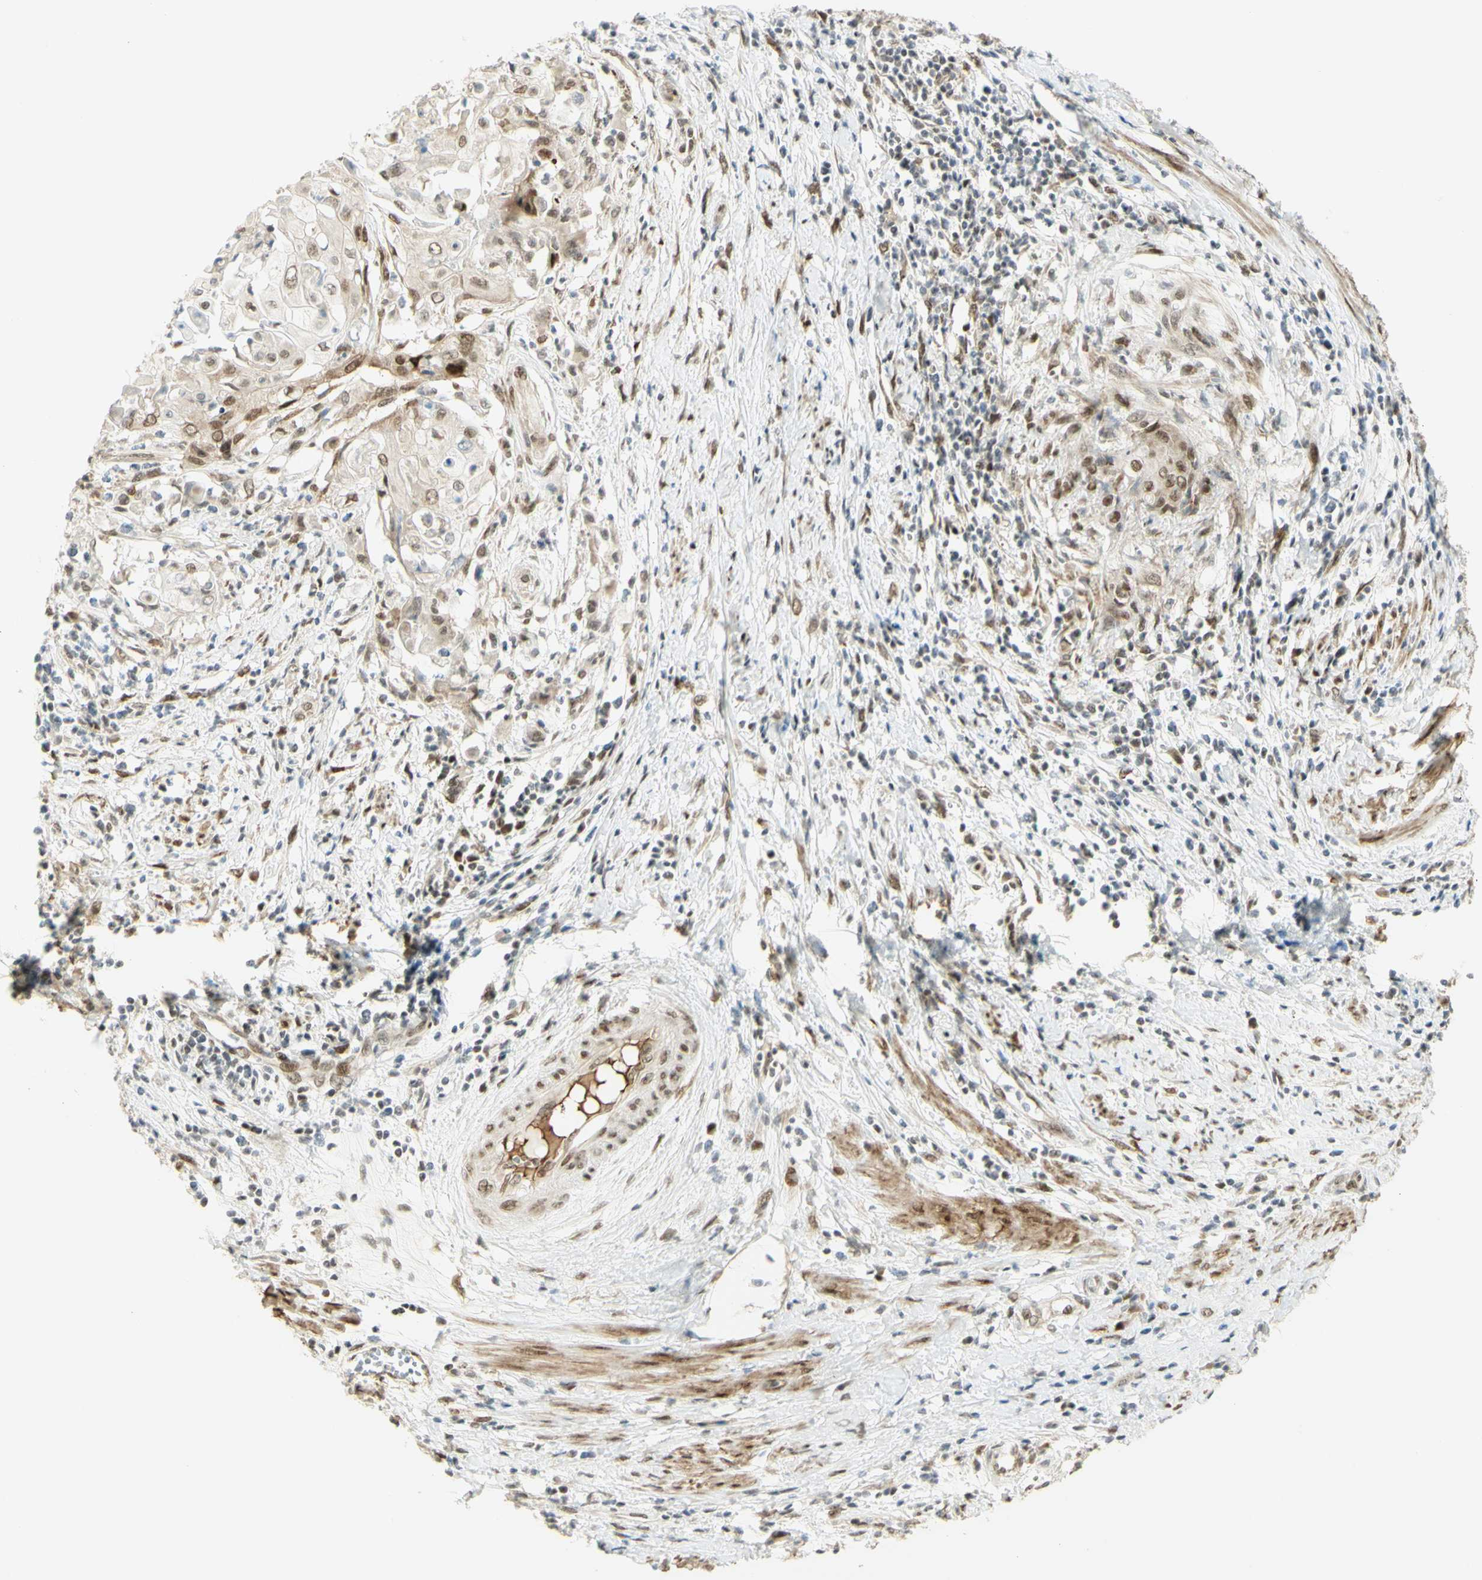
{"staining": {"intensity": "moderate", "quantity": "25%-75%", "location": "nuclear"}, "tissue": "cervical cancer", "cell_type": "Tumor cells", "image_type": "cancer", "snomed": [{"axis": "morphology", "description": "Squamous cell carcinoma, NOS"}, {"axis": "topography", "description": "Cervix"}], "caption": "There is medium levels of moderate nuclear staining in tumor cells of cervical cancer (squamous cell carcinoma), as demonstrated by immunohistochemical staining (brown color).", "gene": "DDX1", "patient": {"sex": "female", "age": 39}}